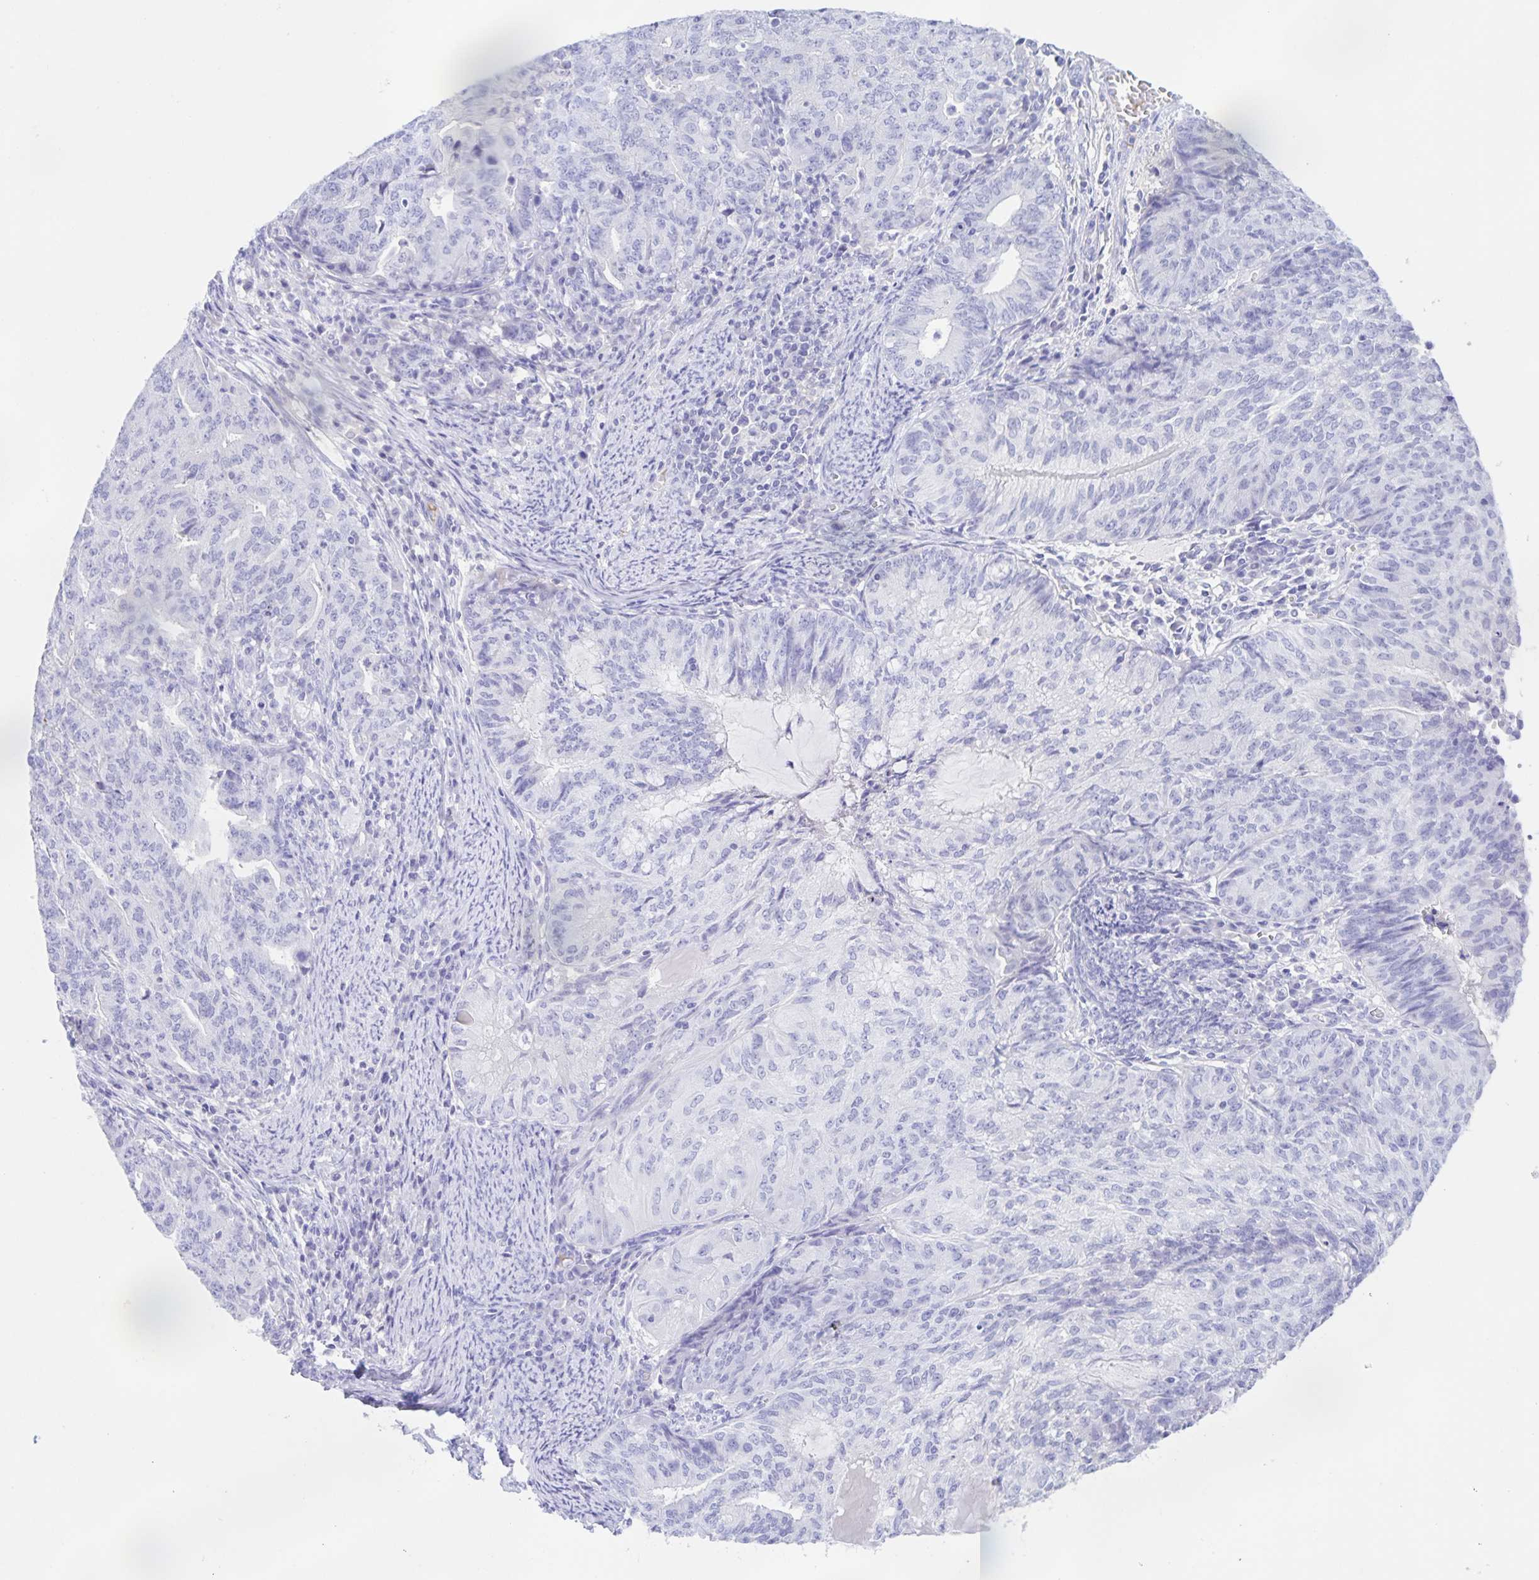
{"staining": {"intensity": "negative", "quantity": "none", "location": "none"}, "tissue": "endometrial cancer", "cell_type": "Tumor cells", "image_type": "cancer", "snomed": [{"axis": "morphology", "description": "Adenocarcinoma, NOS"}, {"axis": "topography", "description": "Endometrium"}], "caption": "A photomicrograph of human endometrial adenocarcinoma is negative for staining in tumor cells. The staining is performed using DAB (3,3'-diaminobenzidine) brown chromogen with nuclei counter-stained in using hematoxylin.", "gene": "CATSPER4", "patient": {"sex": "female", "age": 82}}